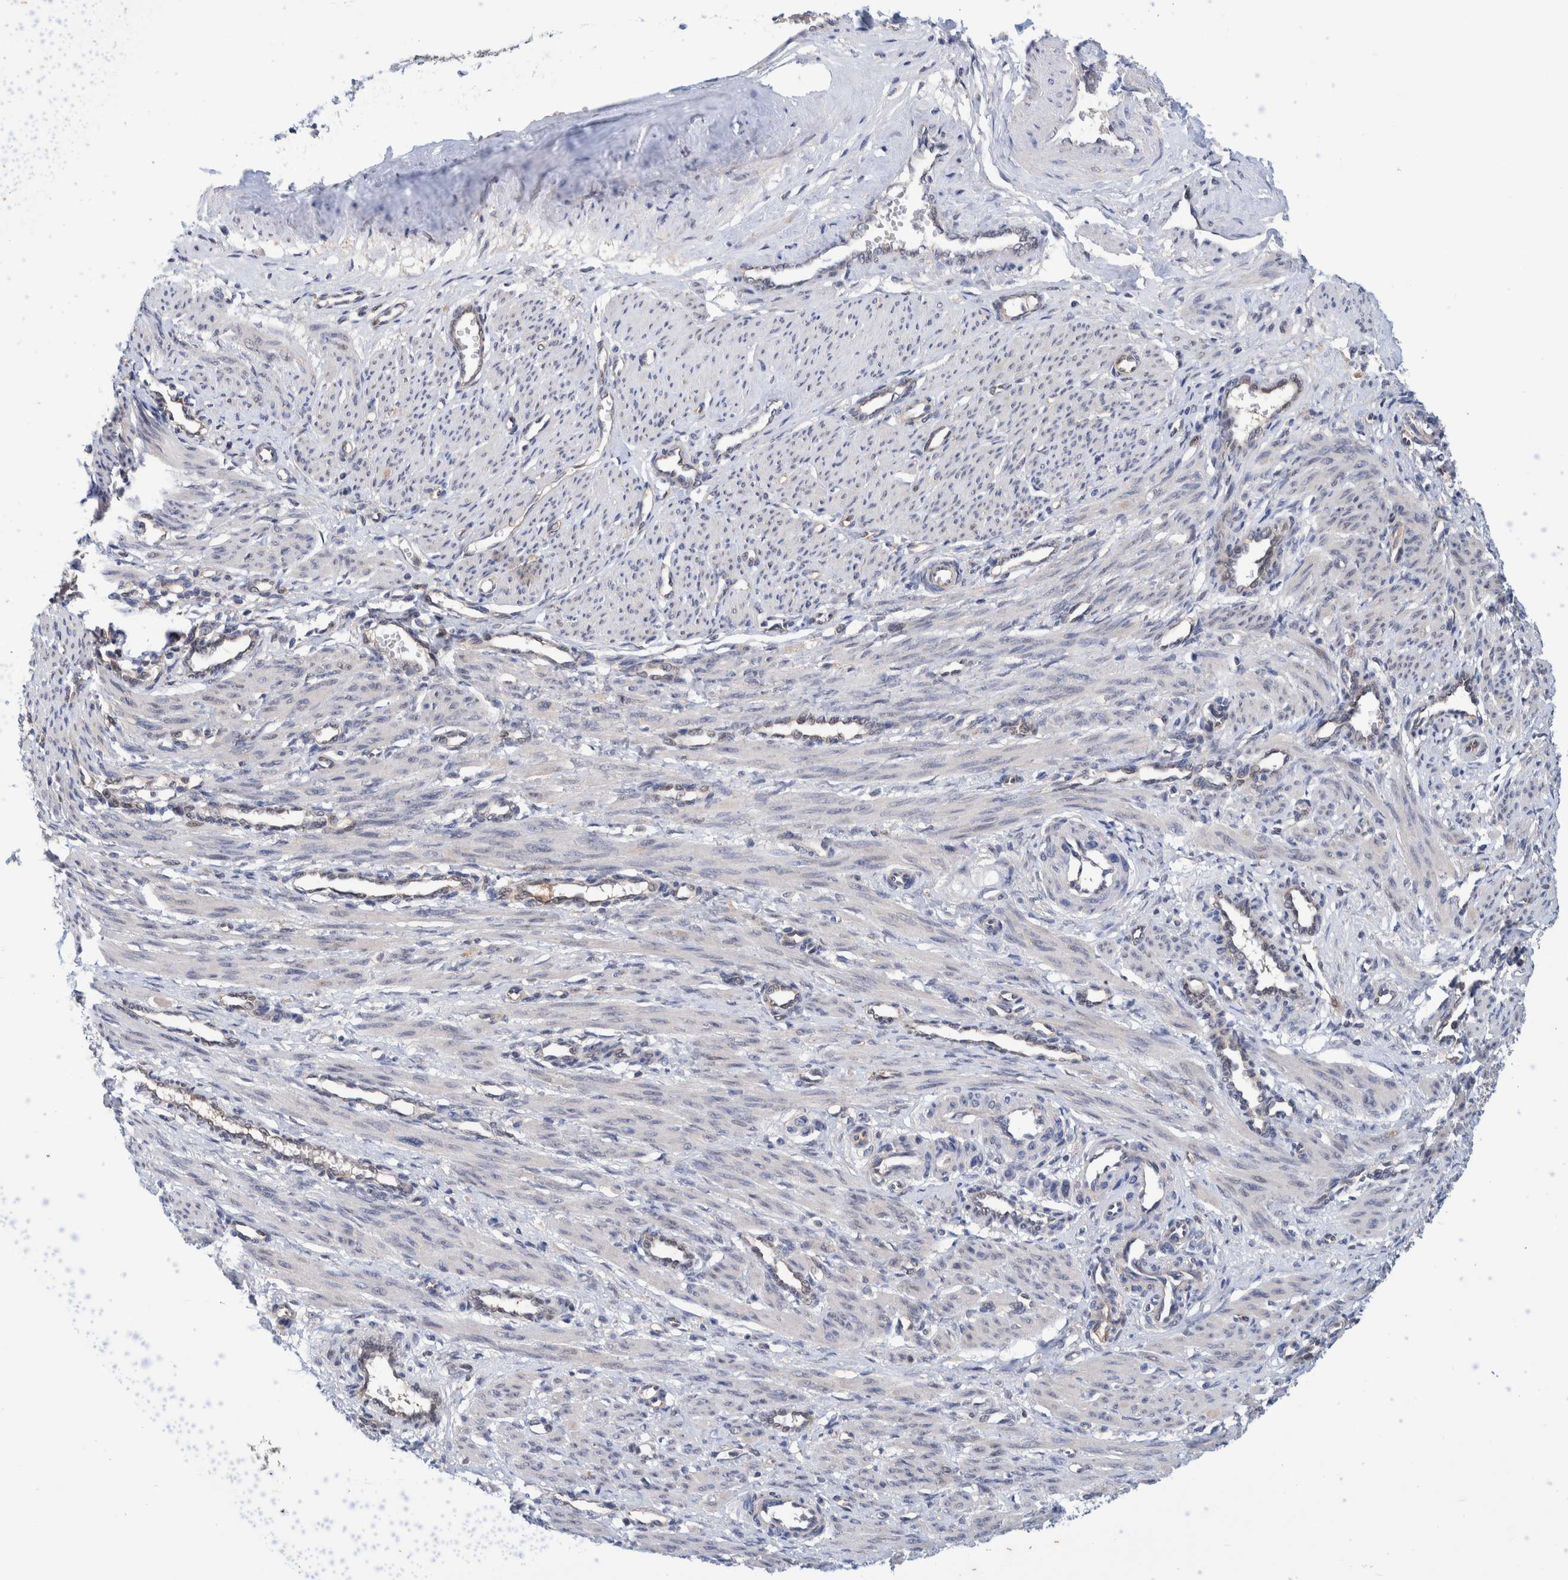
{"staining": {"intensity": "negative", "quantity": "none", "location": "none"}, "tissue": "smooth muscle", "cell_type": "Smooth muscle cells", "image_type": "normal", "snomed": [{"axis": "morphology", "description": "Normal tissue, NOS"}, {"axis": "topography", "description": "Endometrium"}], "caption": "Immunohistochemistry (IHC) of benign human smooth muscle reveals no positivity in smooth muscle cells.", "gene": "PFAS", "patient": {"sex": "female", "age": 33}}